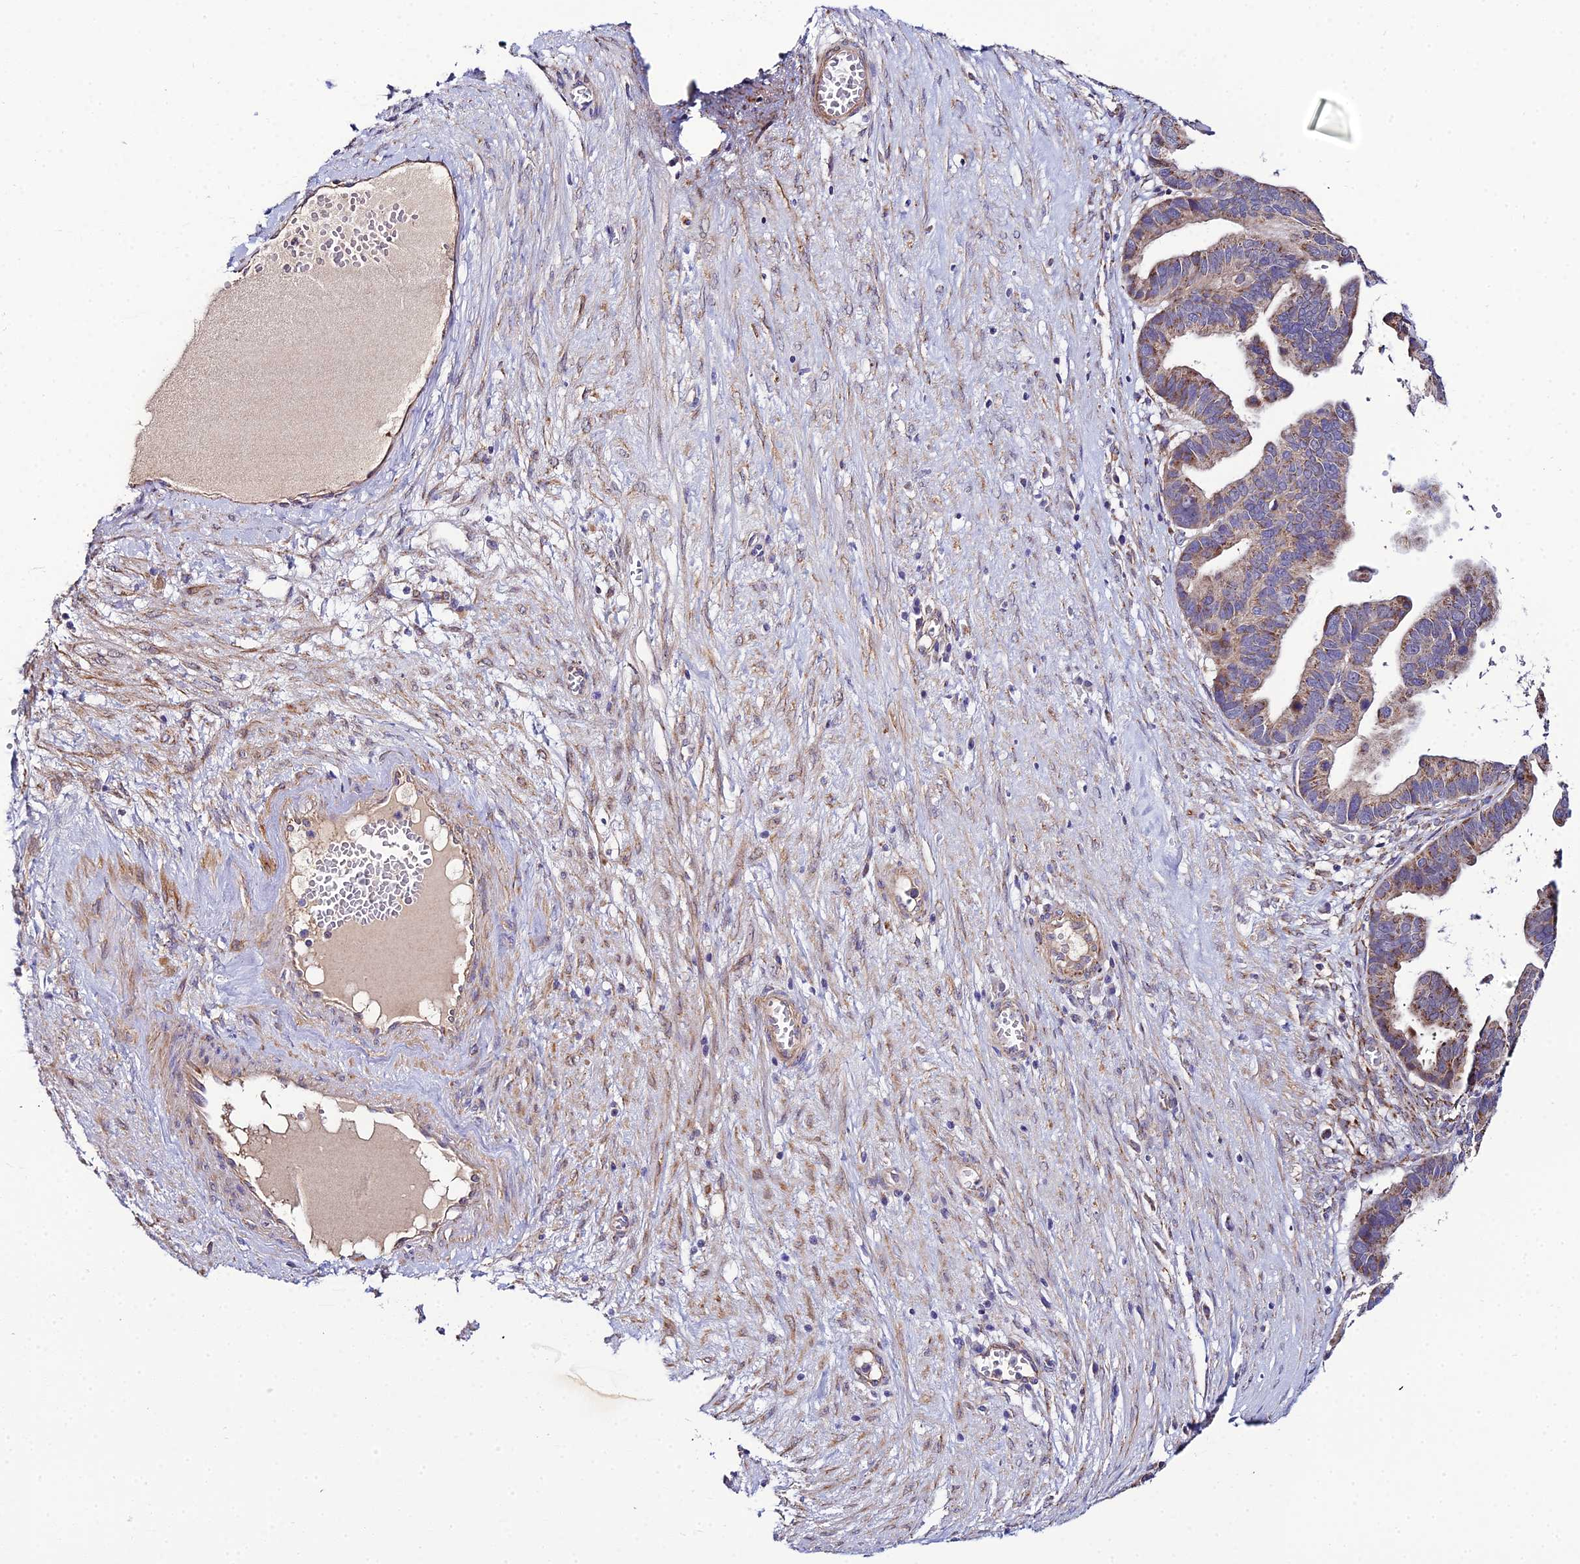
{"staining": {"intensity": "weak", "quantity": ">75%", "location": "cytoplasmic/membranous"}, "tissue": "ovarian cancer", "cell_type": "Tumor cells", "image_type": "cancer", "snomed": [{"axis": "morphology", "description": "Cystadenocarcinoma, serous, NOS"}, {"axis": "topography", "description": "Ovary"}], "caption": "Weak cytoplasmic/membranous protein expression is appreciated in about >75% of tumor cells in ovarian cancer (serous cystadenocarcinoma). The staining was performed using DAB to visualize the protein expression in brown, while the nuclei were stained in blue with hematoxylin (Magnification: 20x).", "gene": "ACOT2", "patient": {"sex": "female", "age": 56}}